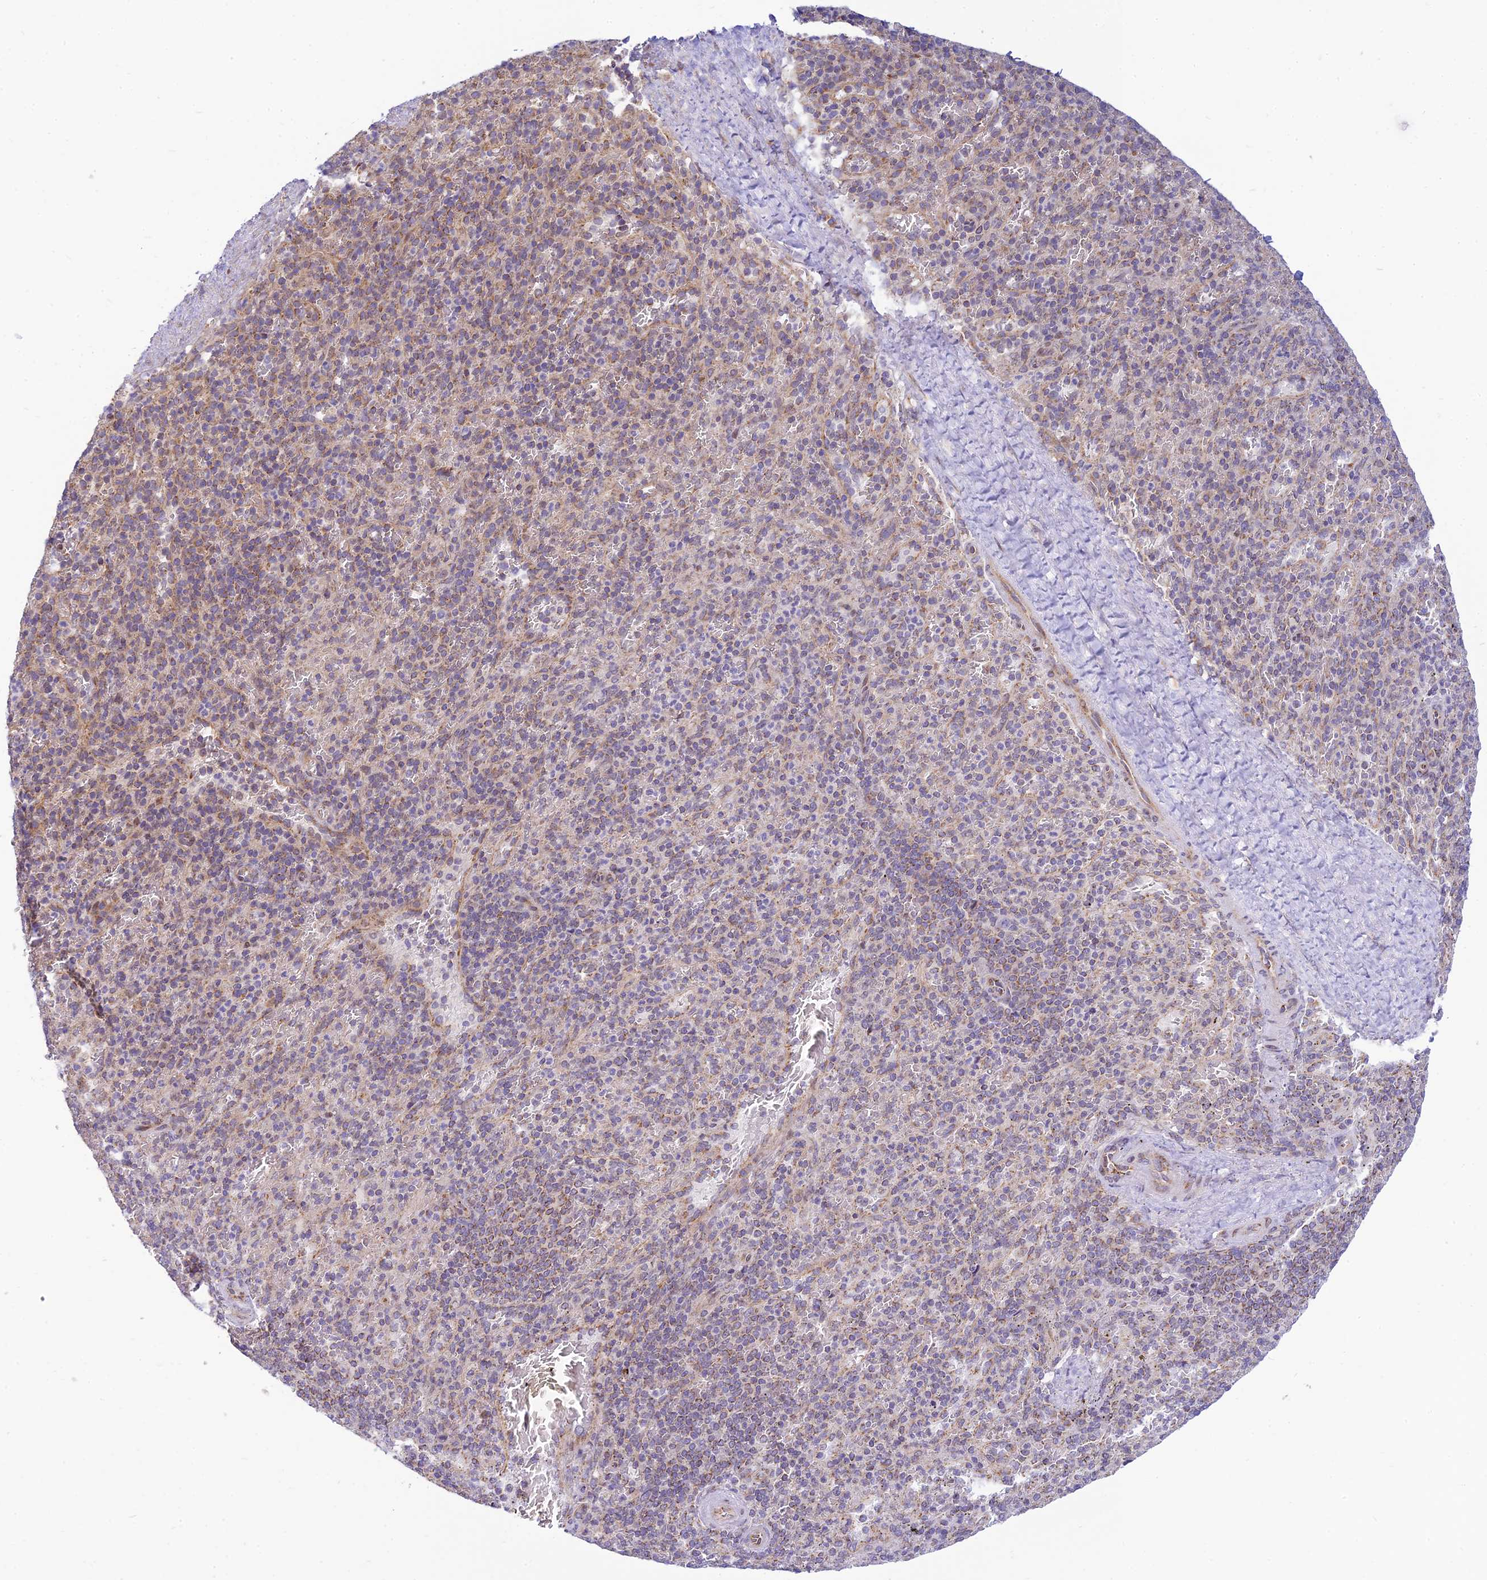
{"staining": {"intensity": "weak", "quantity": "25%-75%", "location": "cytoplasmic/membranous"}, "tissue": "spleen", "cell_type": "Cells in red pulp", "image_type": "normal", "snomed": [{"axis": "morphology", "description": "Normal tissue, NOS"}, {"axis": "topography", "description": "Spleen"}], "caption": "Immunohistochemistry micrograph of unremarkable human spleen stained for a protein (brown), which reveals low levels of weak cytoplasmic/membranous staining in approximately 25%-75% of cells in red pulp.", "gene": "HOOK2", "patient": {"sex": "male", "age": 82}}